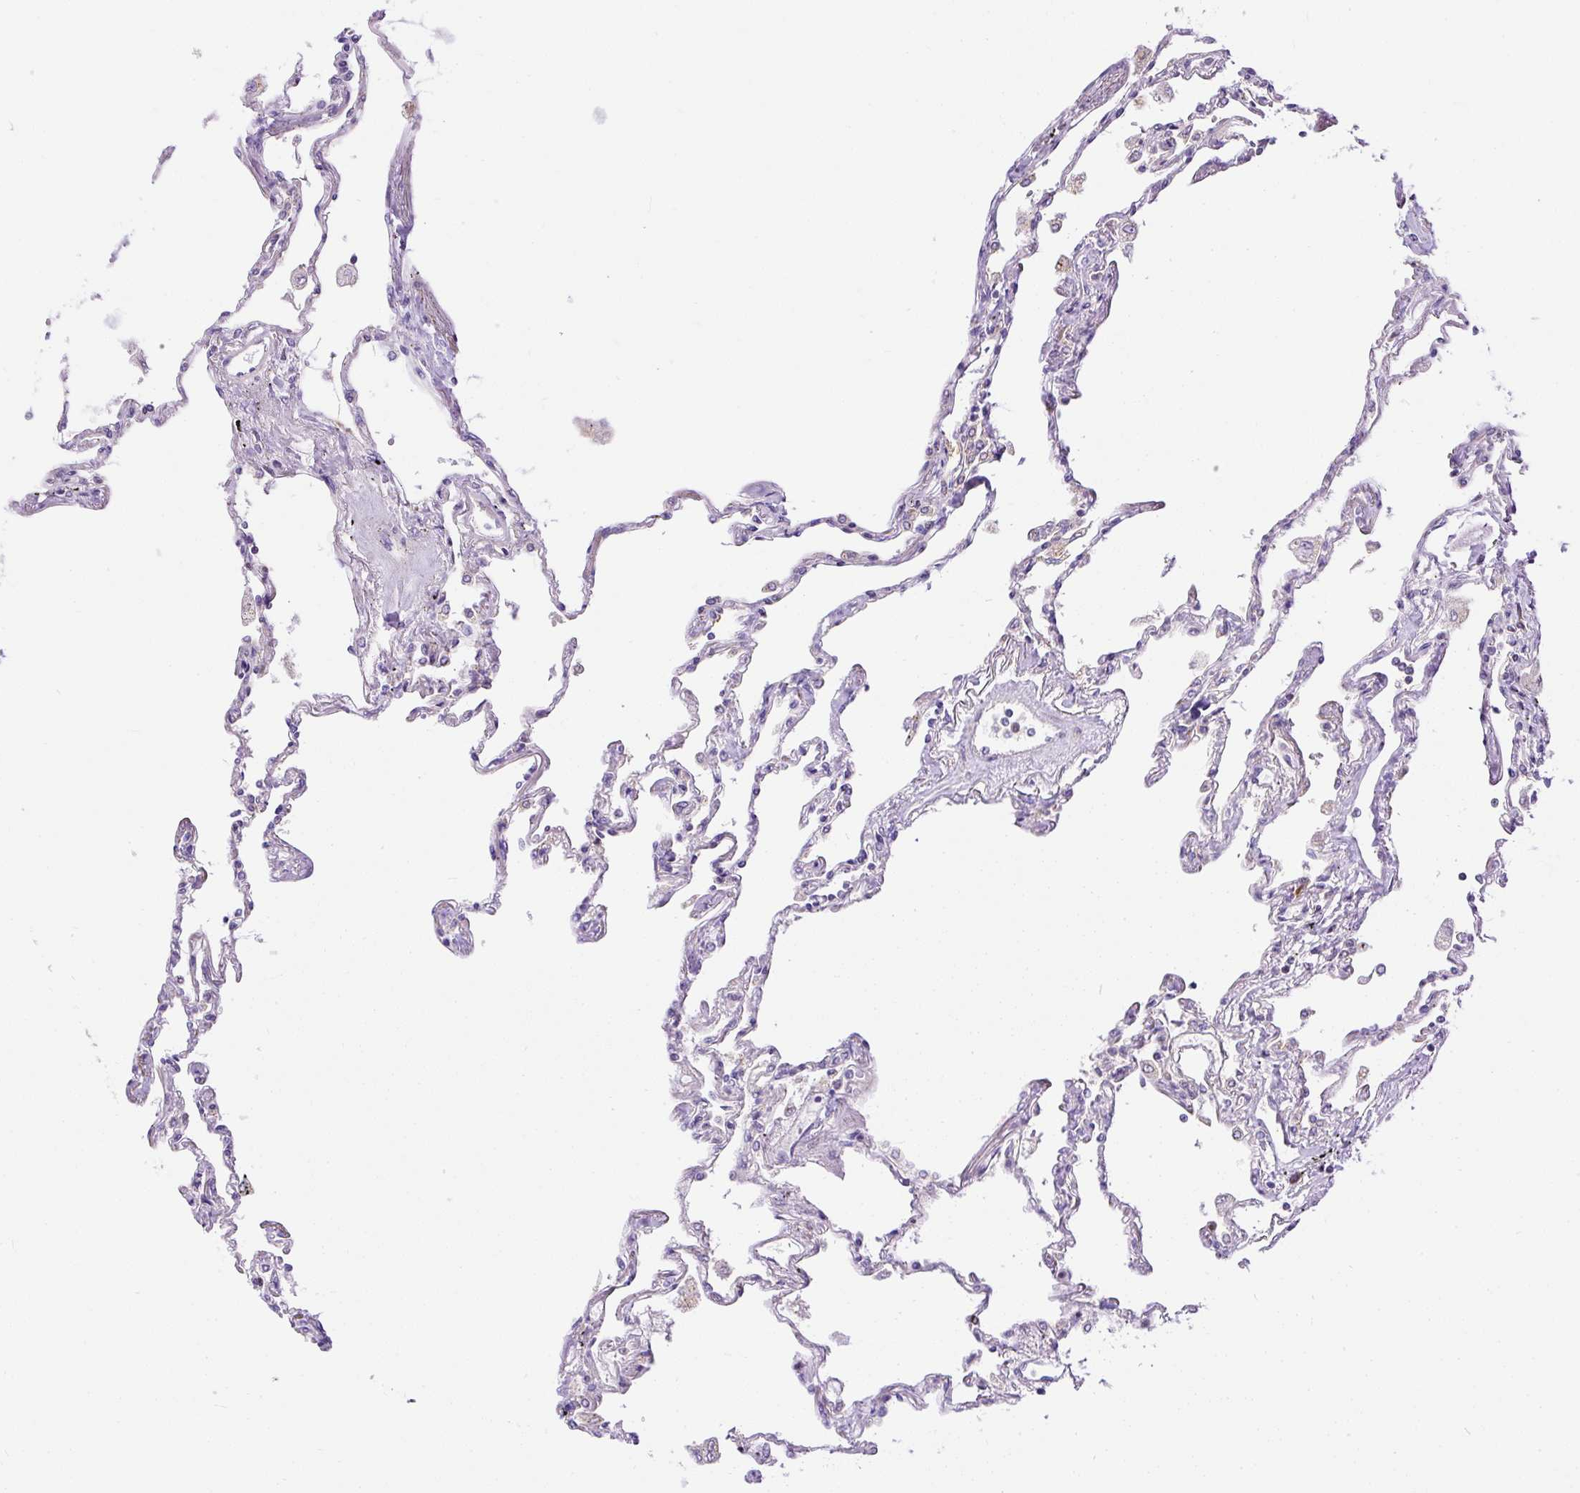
{"staining": {"intensity": "negative", "quantity": "none", "location": "none"}, "tissue": "lung", "cell_type": "Alveolar cells", "image_type": "normal", "snomed": [{"axis": "morphology", "description": "Normal tissue, NOS"}, {"axis": "topography", "description": "Lung"}], "caption": "Alveolar cells are negative for protein expression in normal human lung. (DAB (3,3'-diaminobenzidine) IHC, high magnification).", "gene": "CFAP47", "patient": {"sex": "female", "age": 67}}